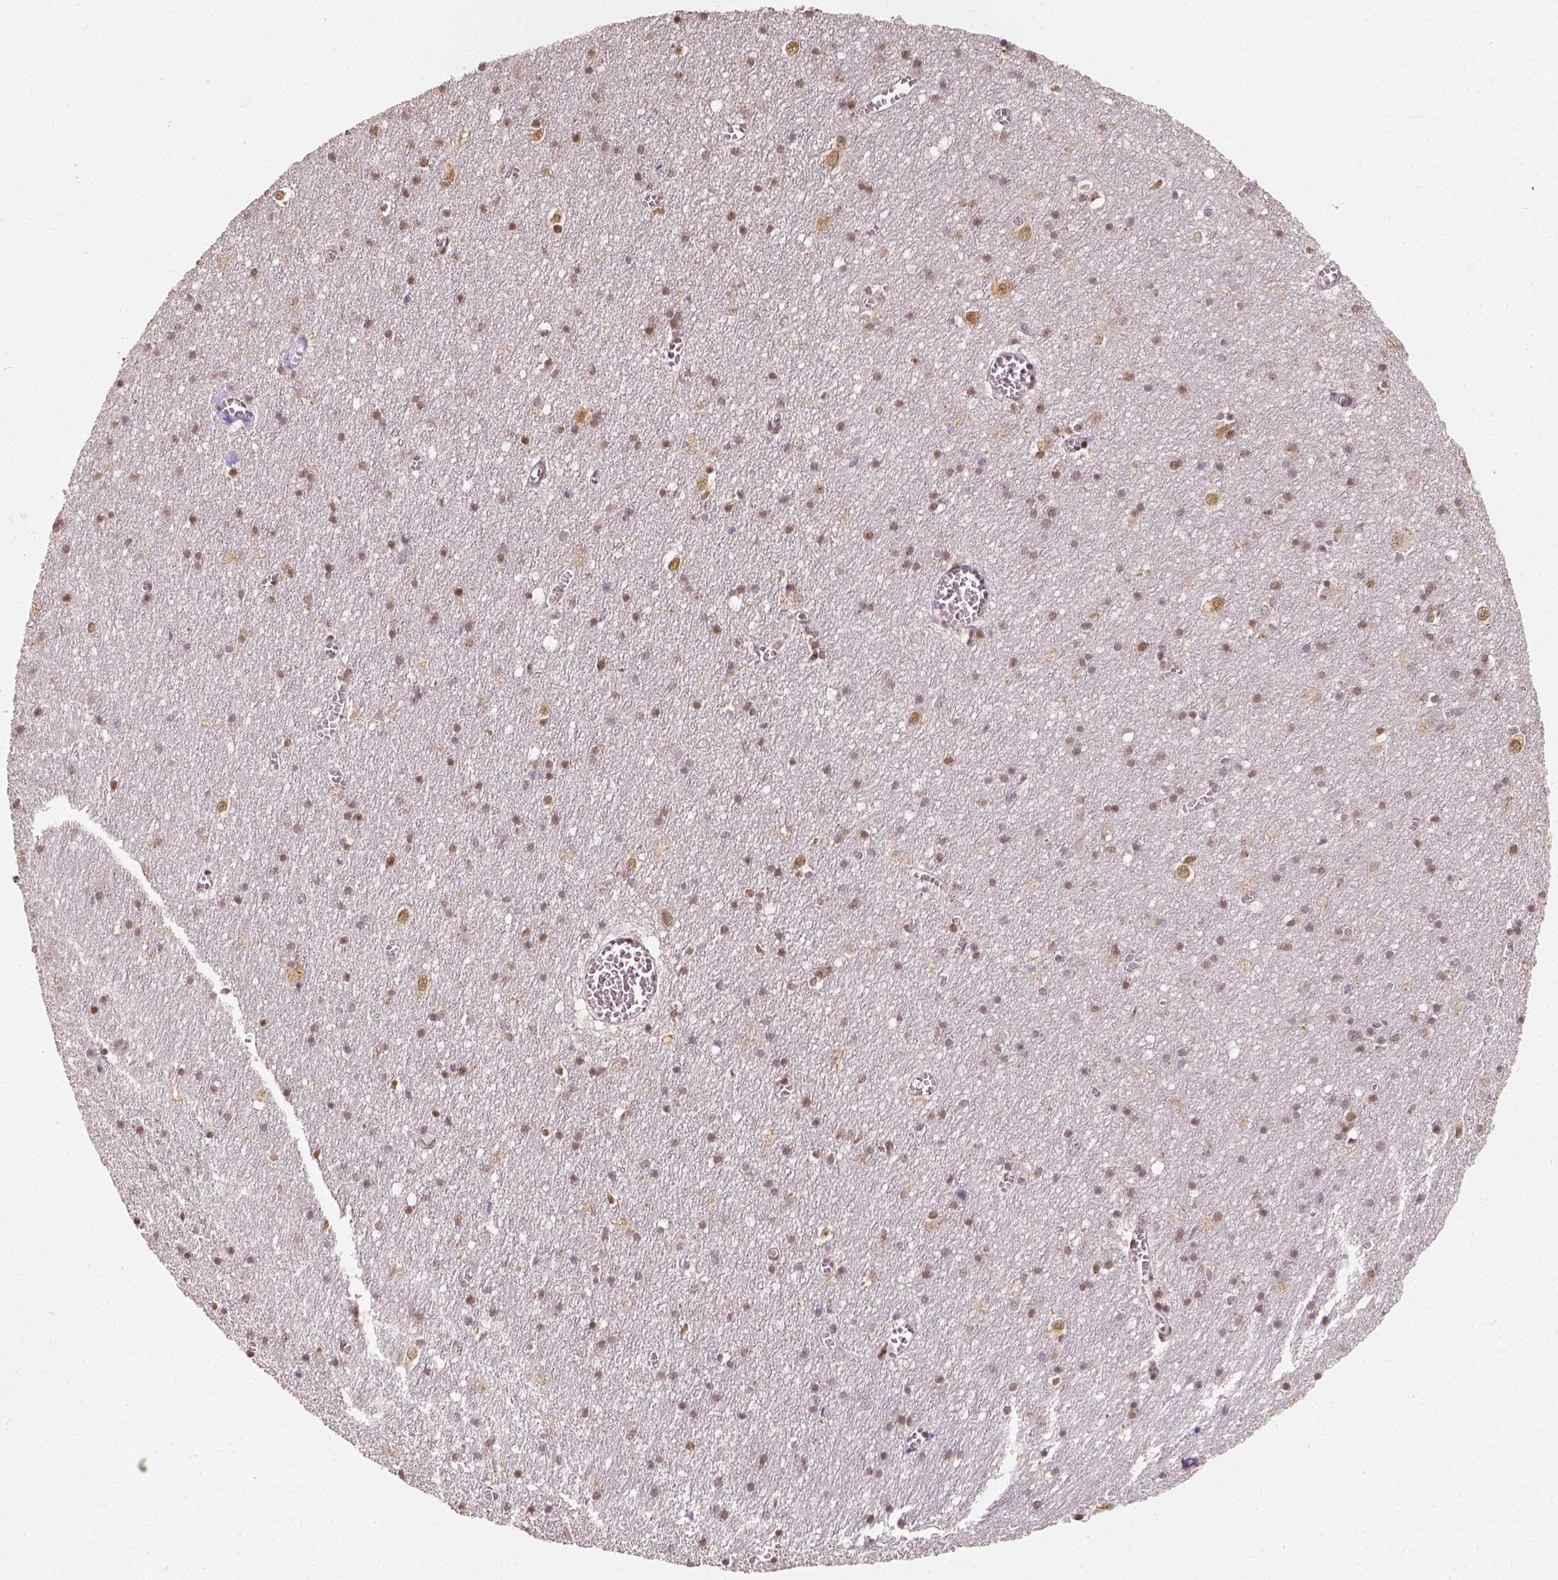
{"staining": {"intensity": "negative", "quantity": "none", "location": "none"}, "tissue": "cerebral cortex", "cell_type": "Endothelial cells", "image_type": "normal", "snomed": [{"axis": "morphology", "description": "Normal tissue, NOS"}, {"axis": "topography", "description": "Cerebral cortex"}], "caption": "High magnification brightfield microscopy of benign cerebral cortex stained with DAB (3,3'-diaminobenzidine) (brown) and counterstained with hematoxylin (blue): endothelial cells show no significant expression.", "gene": "ZMAT3", "patient": {"sex": "male", "age": 70}}